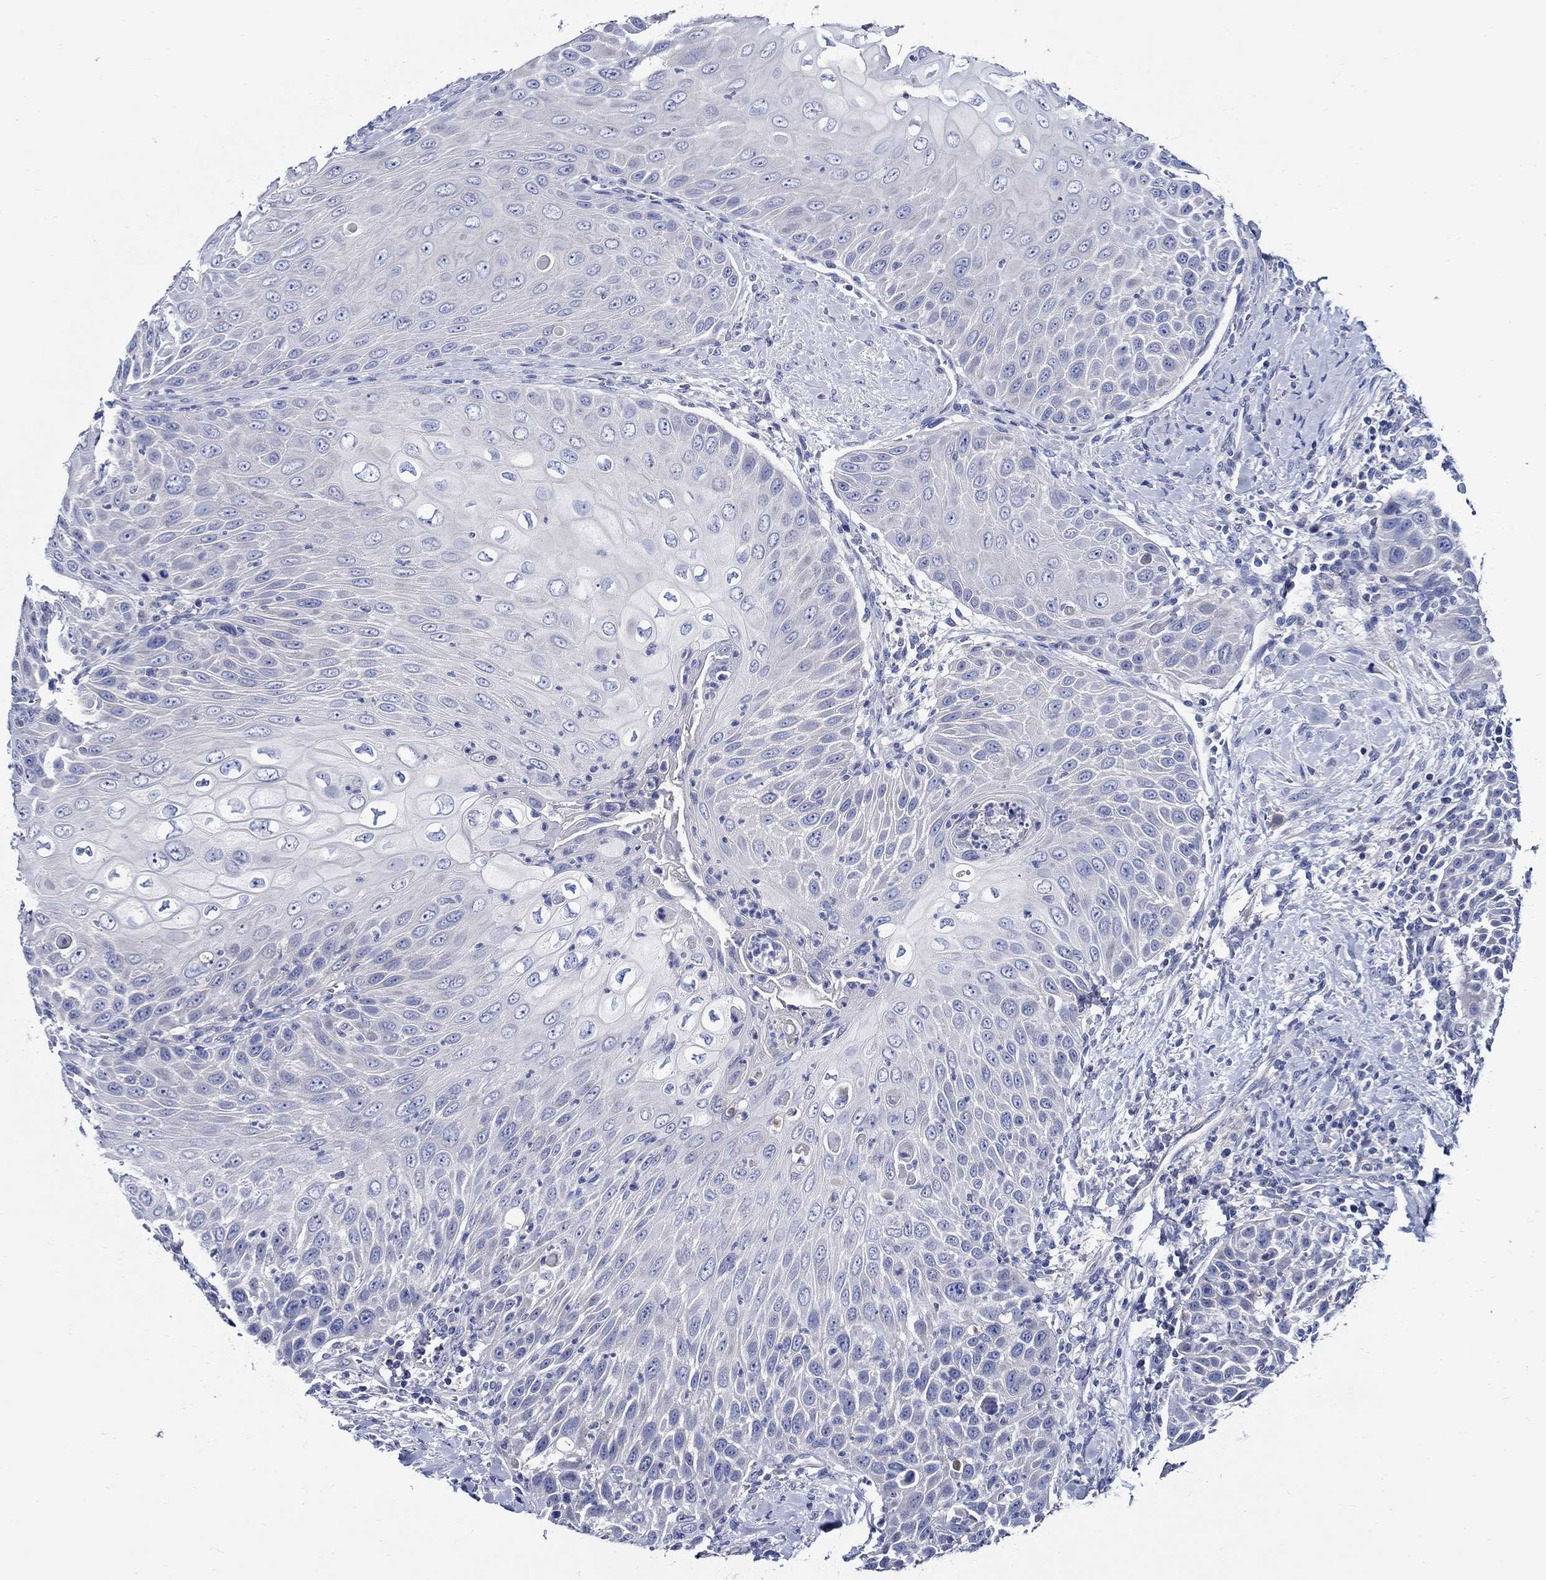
{"staining": {"intensity": "negative", "quantity": "none", "location": "none"}, "tissue": "head and neck cancer", "cell_type": "Tumor cells", "image_type": "cancer", "snomed": [{"axis": "morphology", "description": "Squamous cell carcinoma, NOS"}, {"axis": "topography", "description": "Head-Neck"}], "caption": "Immunohistochemistry histopathology image of neoplastic tissue: human head and neck cancer stained with DAB (3,3'-diaminobenzidine) demonstrates no significant protein positivity in tumor cells.", "gene": "SKOR1", "patient": {"sex": "male", "age": 69}}